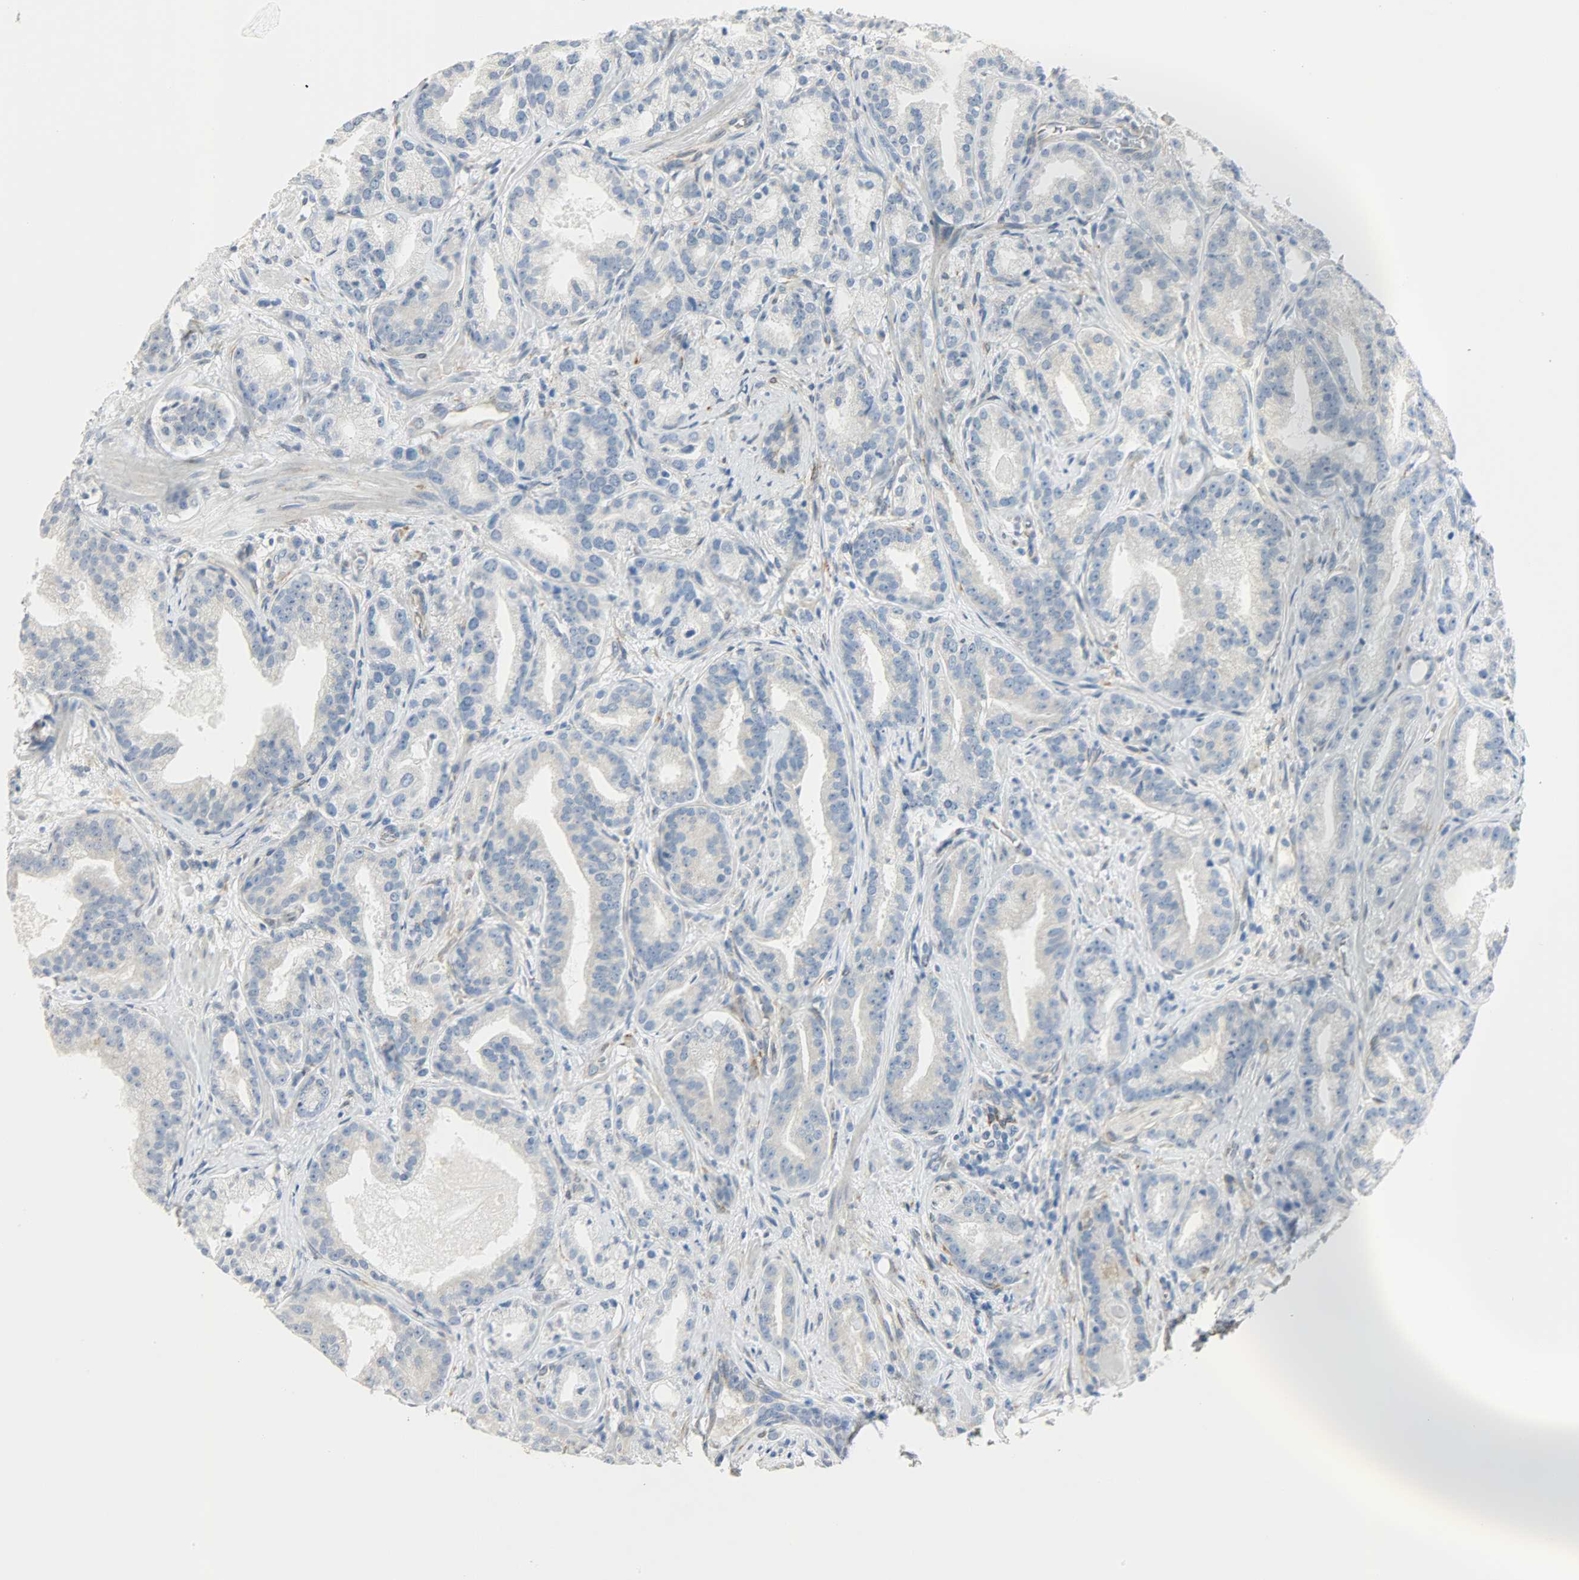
{"staining": {"intensity": "weak", "quantity": "25%-75%", "location": "cytoplasmic/membranous"}, "tissue": "prostate cancer", "cell_type": "Tumor cells", "image_type": "cancer", "snomed": [{"axis": "morphology", "description": "Adenocarcinoma, Low grade"}, {"axis": "topography", "description": "Prostate"}], "caption": "Brown immunohistochemical staining in prostate low-grade adenocarcinoma displays weak cytoplasmic/membranous staining in about 25%-75% of tumor cells. The protein is stained brown, and the nuclei are stained in blue (DAB (3,3'-diaminobenzidine) IHC with brightfield microscopy, high magnification).", "gene": "PKD2", "patient": {"sex": "male", "age": 63}}